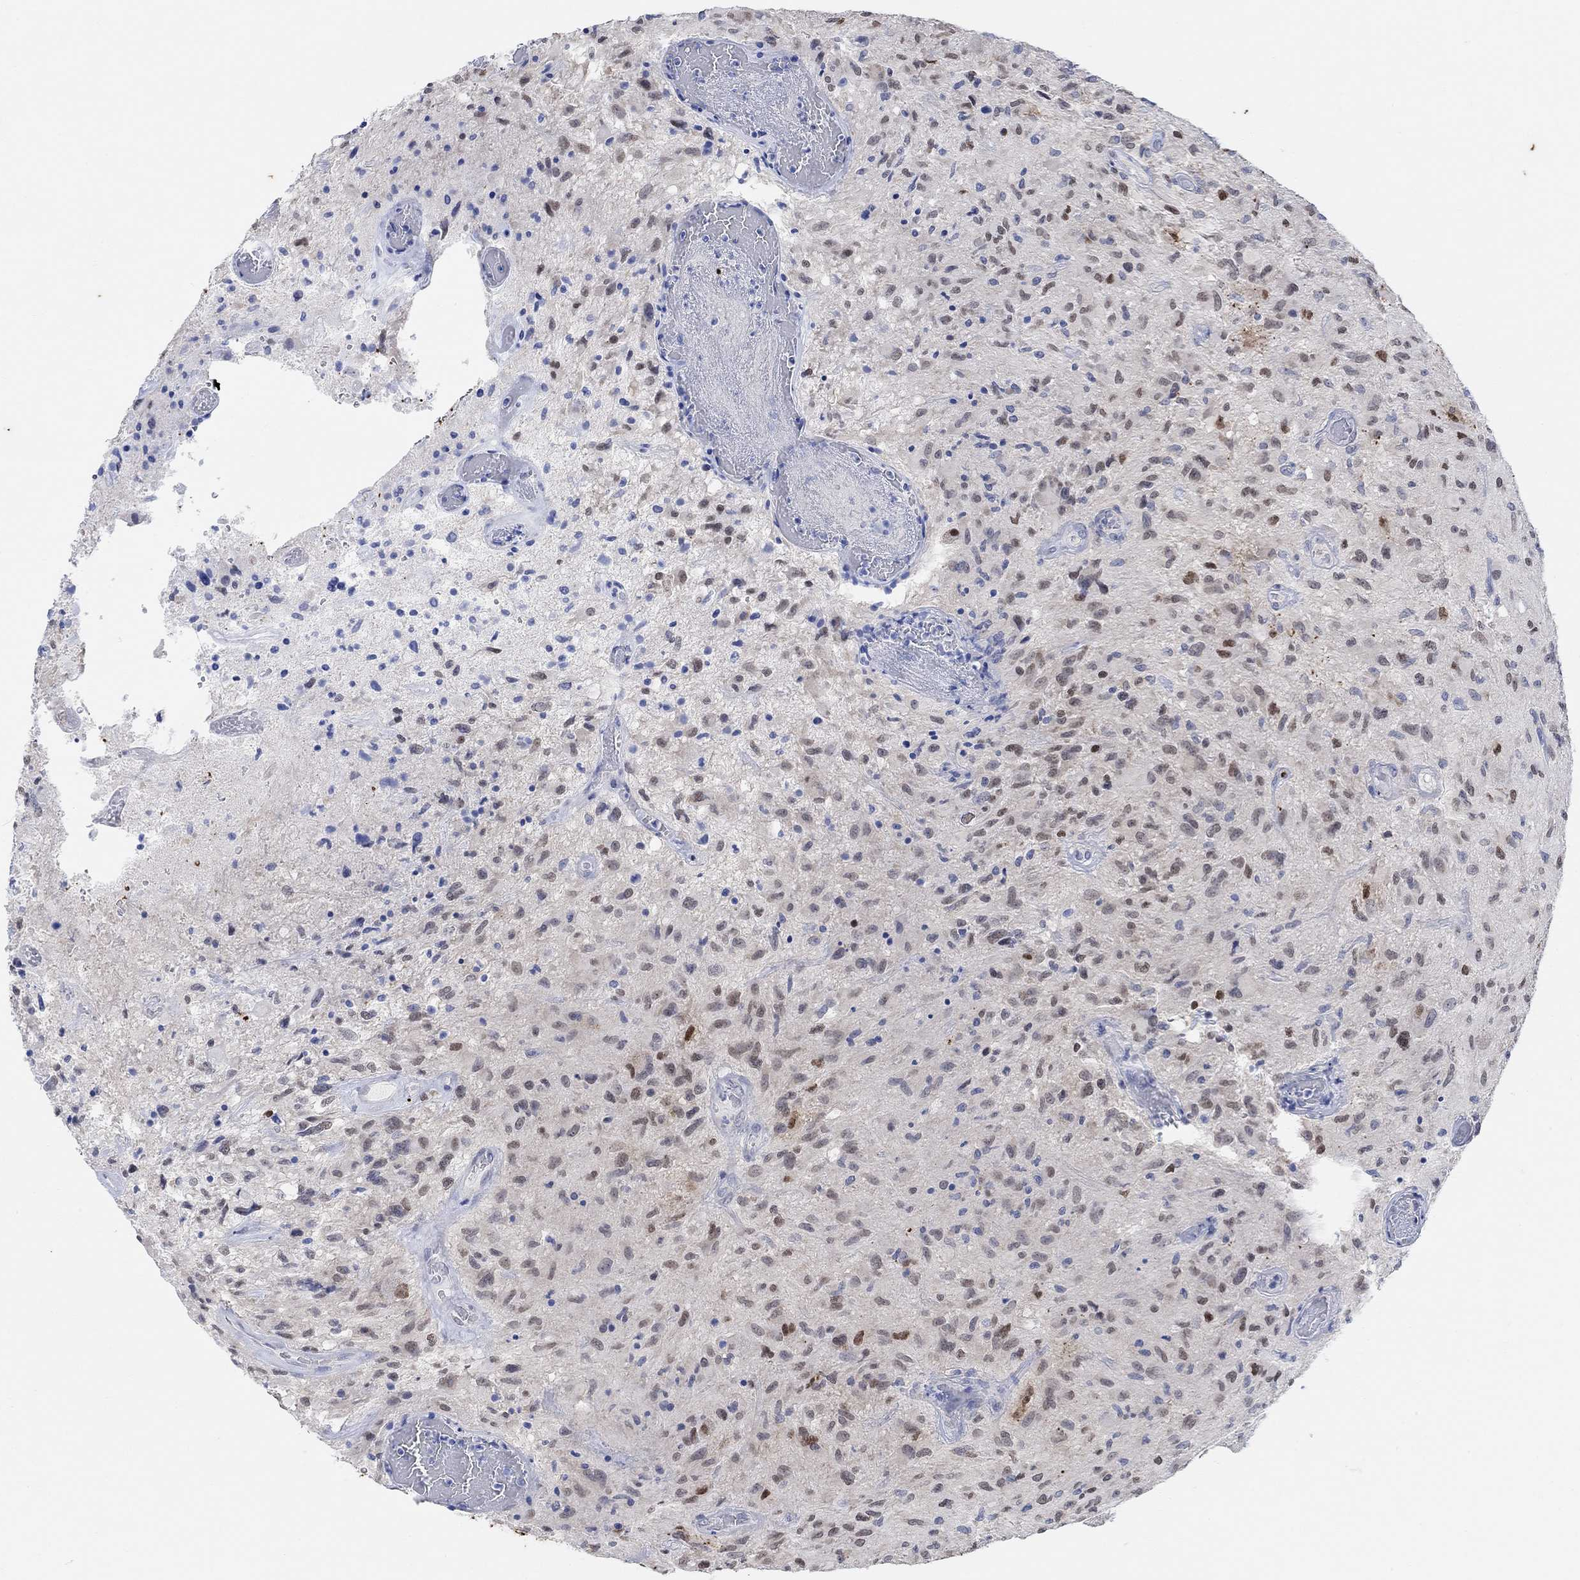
{"staining": {"intensity": "negative", "quantity": "none", "location": "none"}, "tissue": "glioma", "cell_type": "Tumor cells", "image_type": "cancer", "snomed": [{"axis": "morphology", "description": "Glioma, malignant, NOS"}, {"axis": "morphology", "description": "Glioma, malignant, High grade"}, {"axis": "topography", "description": "Brain"}], "caption": "DAB (3,3'-diaminobenzidine) immunohistochemical staining of malignant glioma displays no significant staining in tumor cells.", "gene": "RIMS1", "patient": {"sex": "female", "age": 71}}